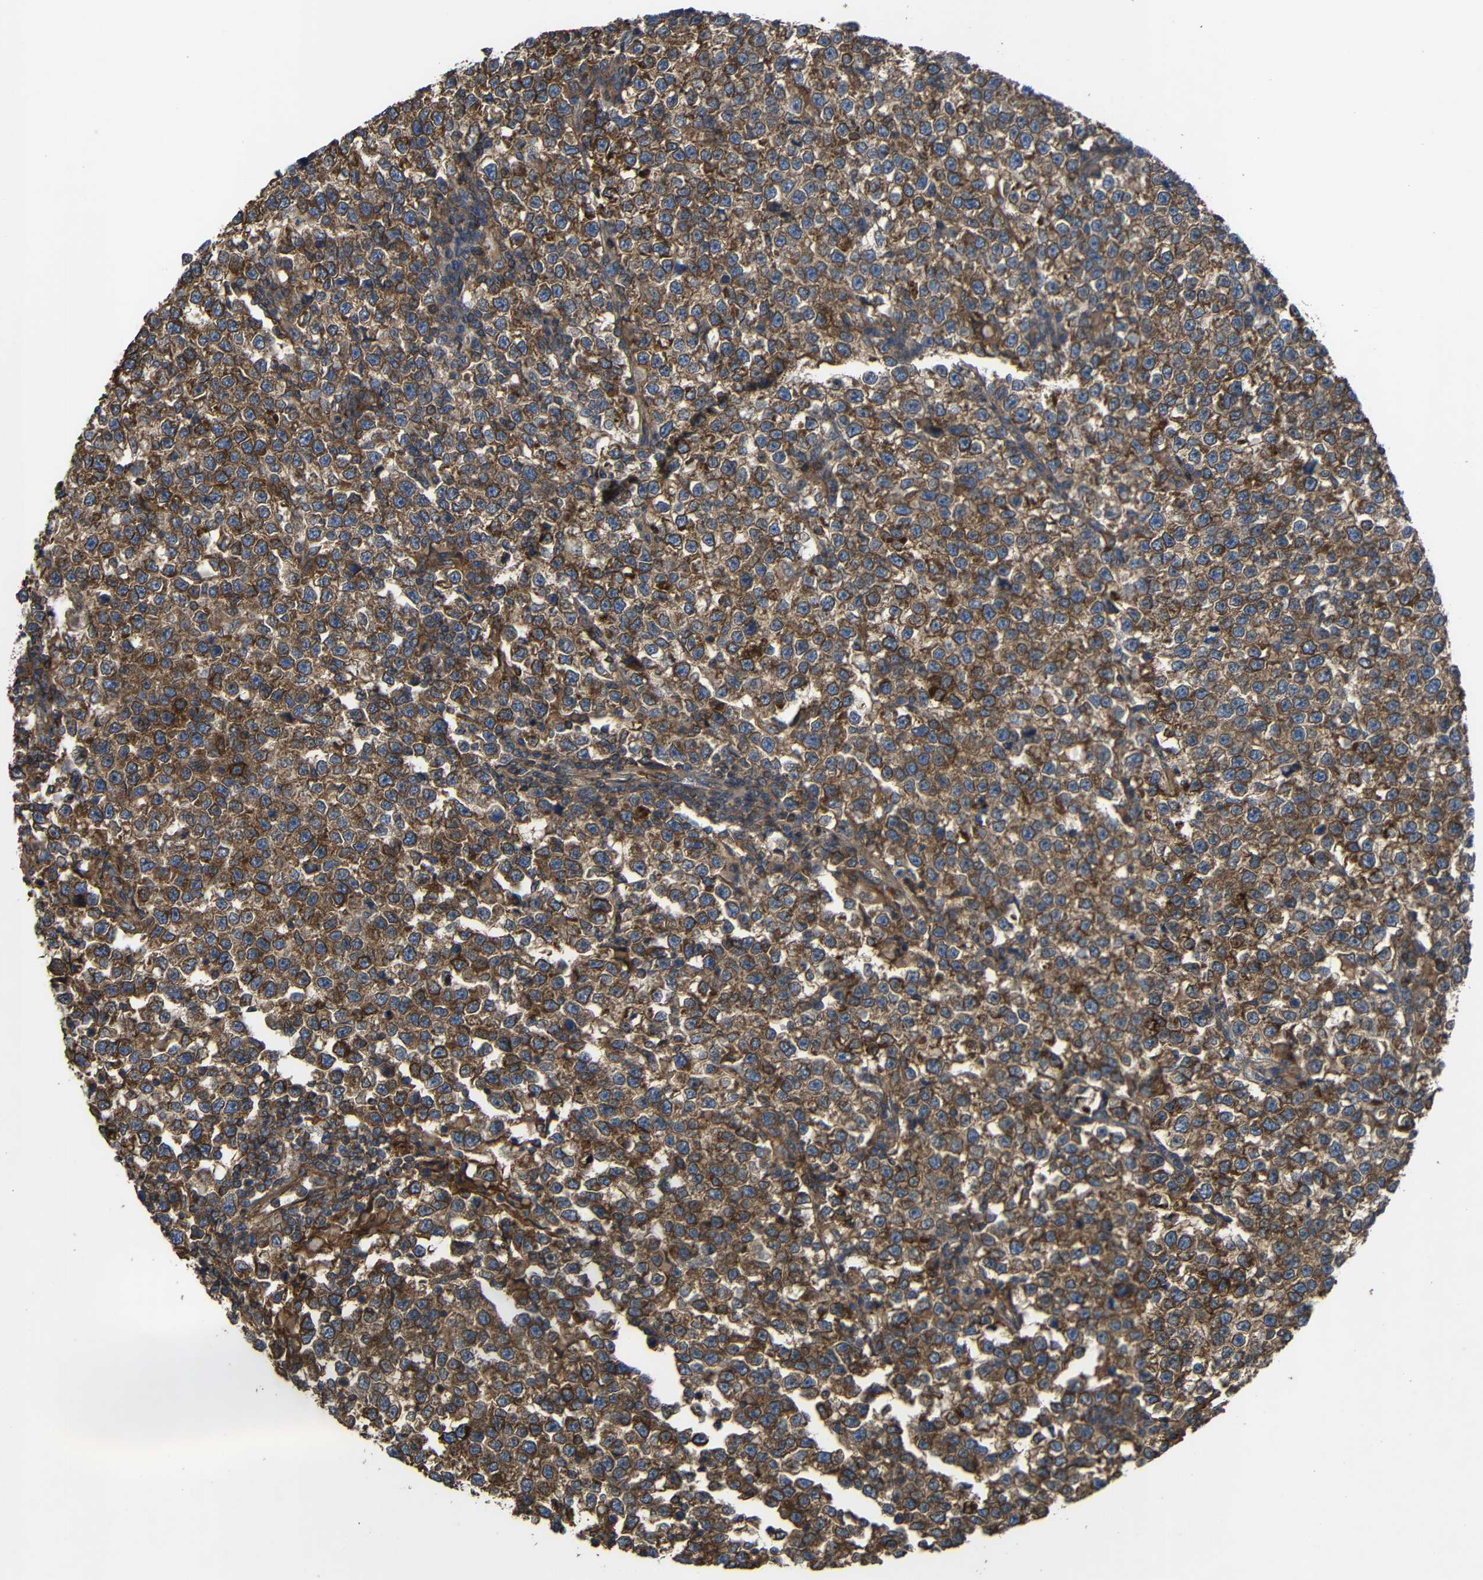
{"staining": {"intensity": "moderate", "quantity": ">75%", "location": "cytoplasmic/membranous"}, "tissue": "testis cancer", "cell_type": "Tumor cells", "image_type": "cancer", "snomed": [{"axis": "morphology", "description": "Normal tissue, NOS"}, {"axis": "morphology", "description": "Seminoma, NOS"}, {"axis": "topography", "description": "Testis"}], "caption": "This photomicrograph exhibits IHC staining of testis cancer, with medium moderate cytoplasmic/membranous expression in approximately >75% of tumor cells.", "gene": "TREM2", "patient": {"sex": "male", "age": 43}}